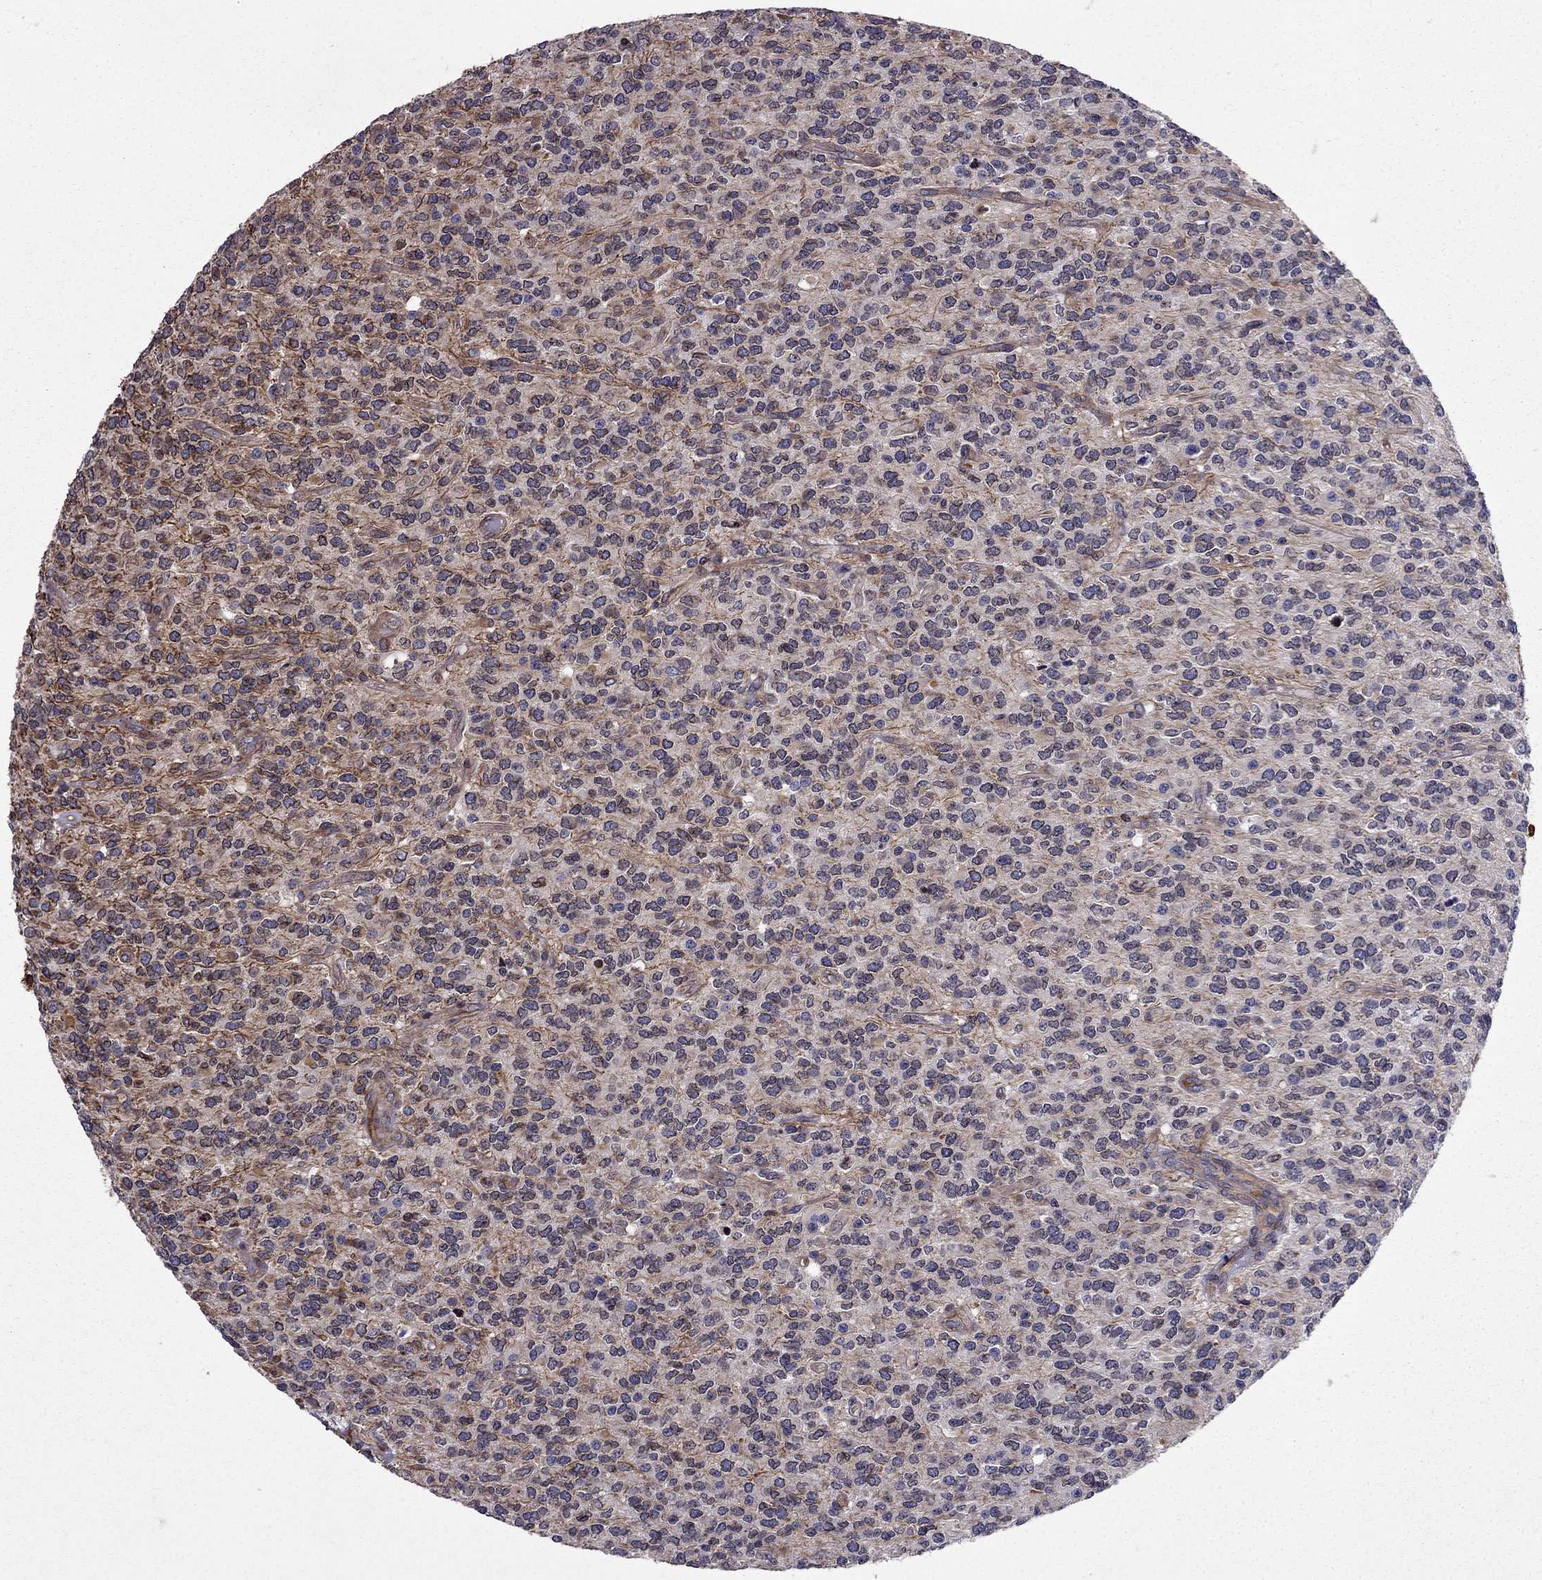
{"staining": {"intensity": "negative", "quantity": "none", "location": "none"}, "tissue": "glioma", "cell_type": "Tumor cells", "image_type": "cancer", "snomed": [{"axis": "morphology", "description": "Glioma, malignant, Low grade"}, {"axis": "topography", "description": "Brain"}], "caption": "The immunohistochemistry image has no significant positivity in tumor cells of glioma tissue.", "gene": "CDC42BPA", "patient": {"sex": "female", "age": 45}}